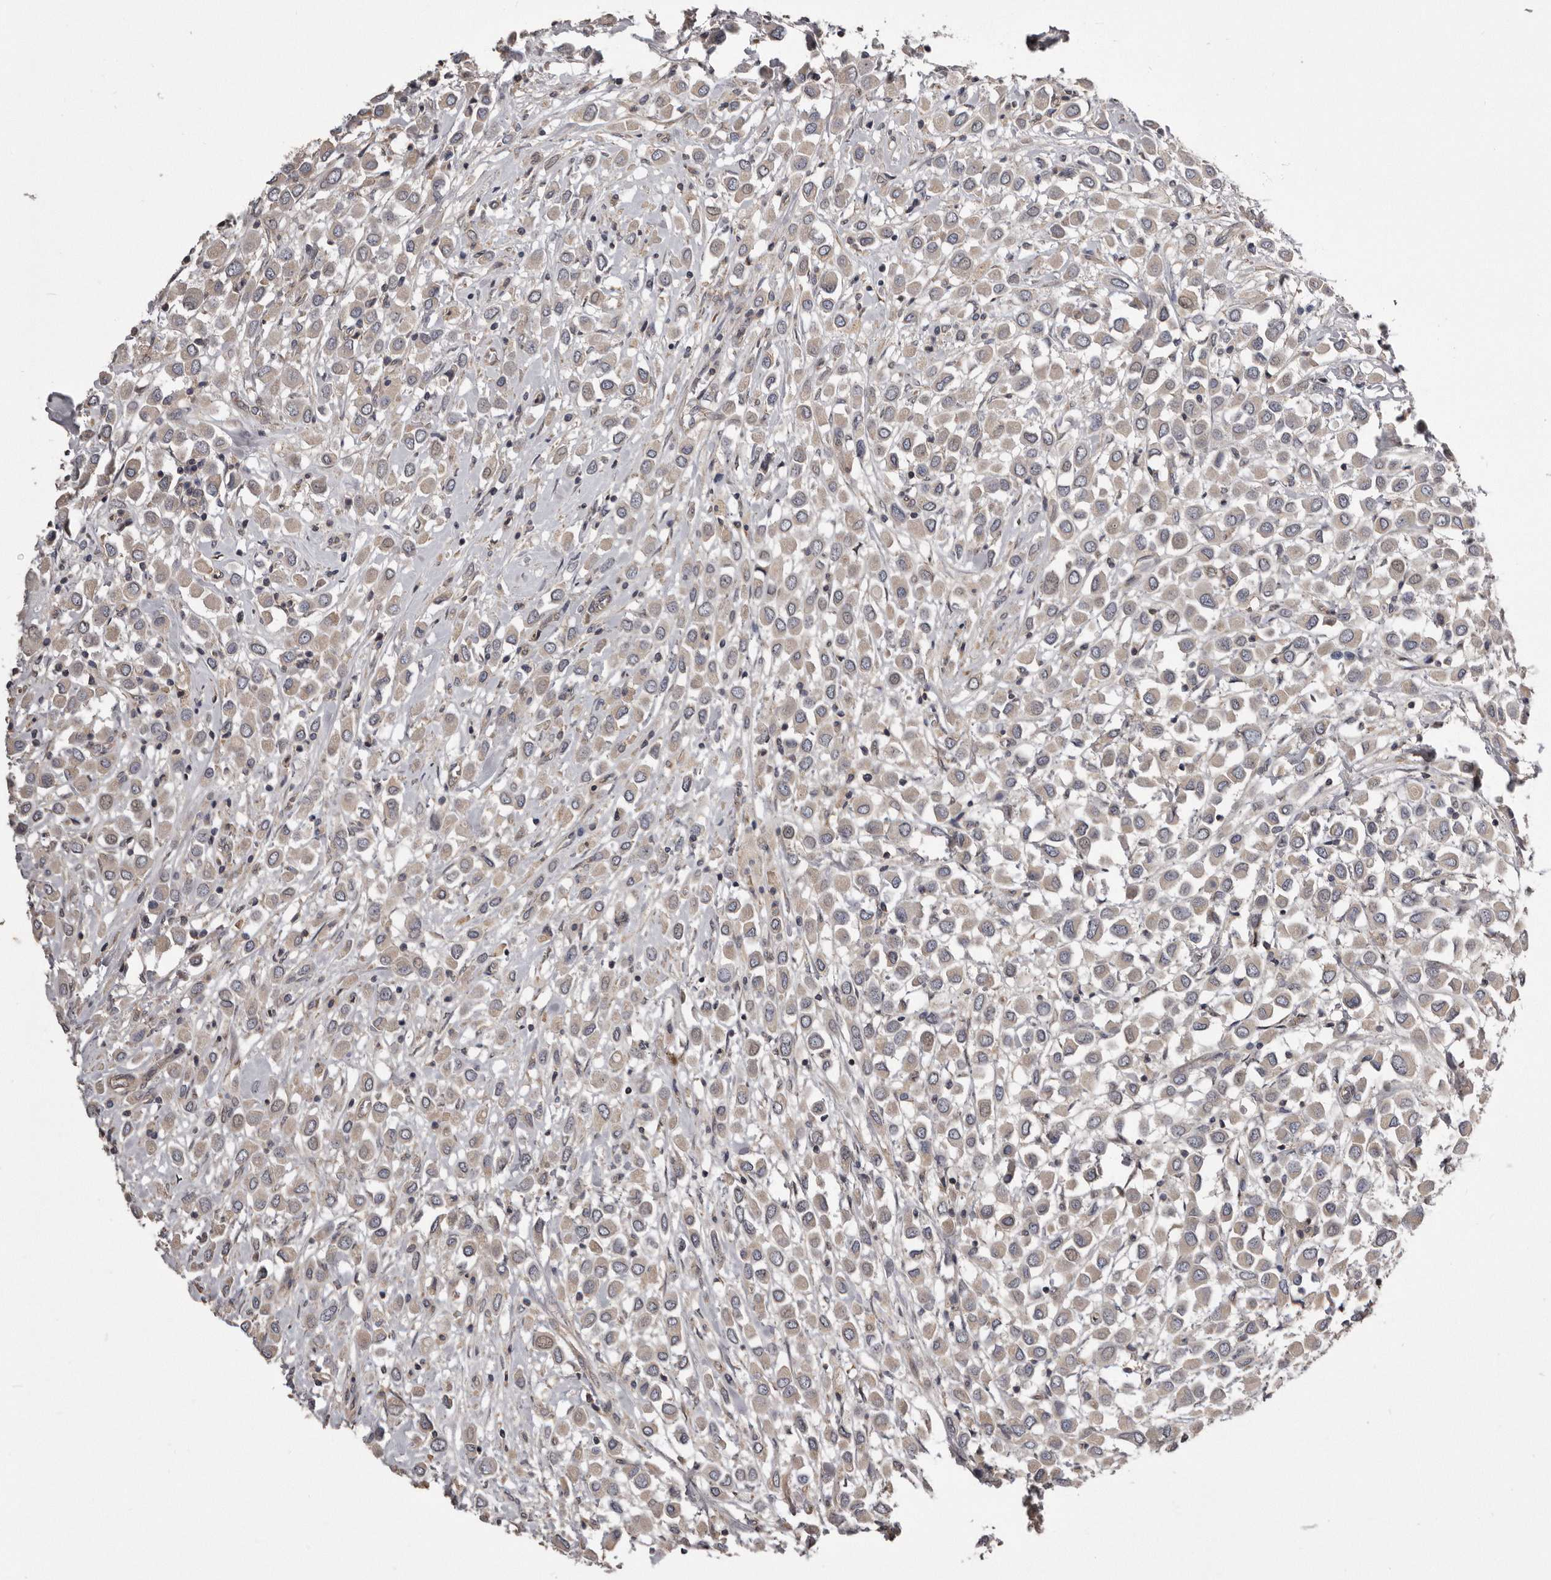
{"staining": {"intensity": "negative", "quantity": "none", "location": "none"}, "tissue": "breast cancer", "cell_type": "Tumor cells", "image_type": "cancer", "snomed": [{"axis": "morphology", "description": "Duct carcinoma"}, {"axis": "topography", "description": "Breast"}], "caption": "Histopathology image shows no protein staining in tumor cells of breast intraductal carcinoma tissue. (IHC, brightfield microscopy, high magnification).", "gene": "ARMCX1", "patient": {"sex": "female", "age": 61}}